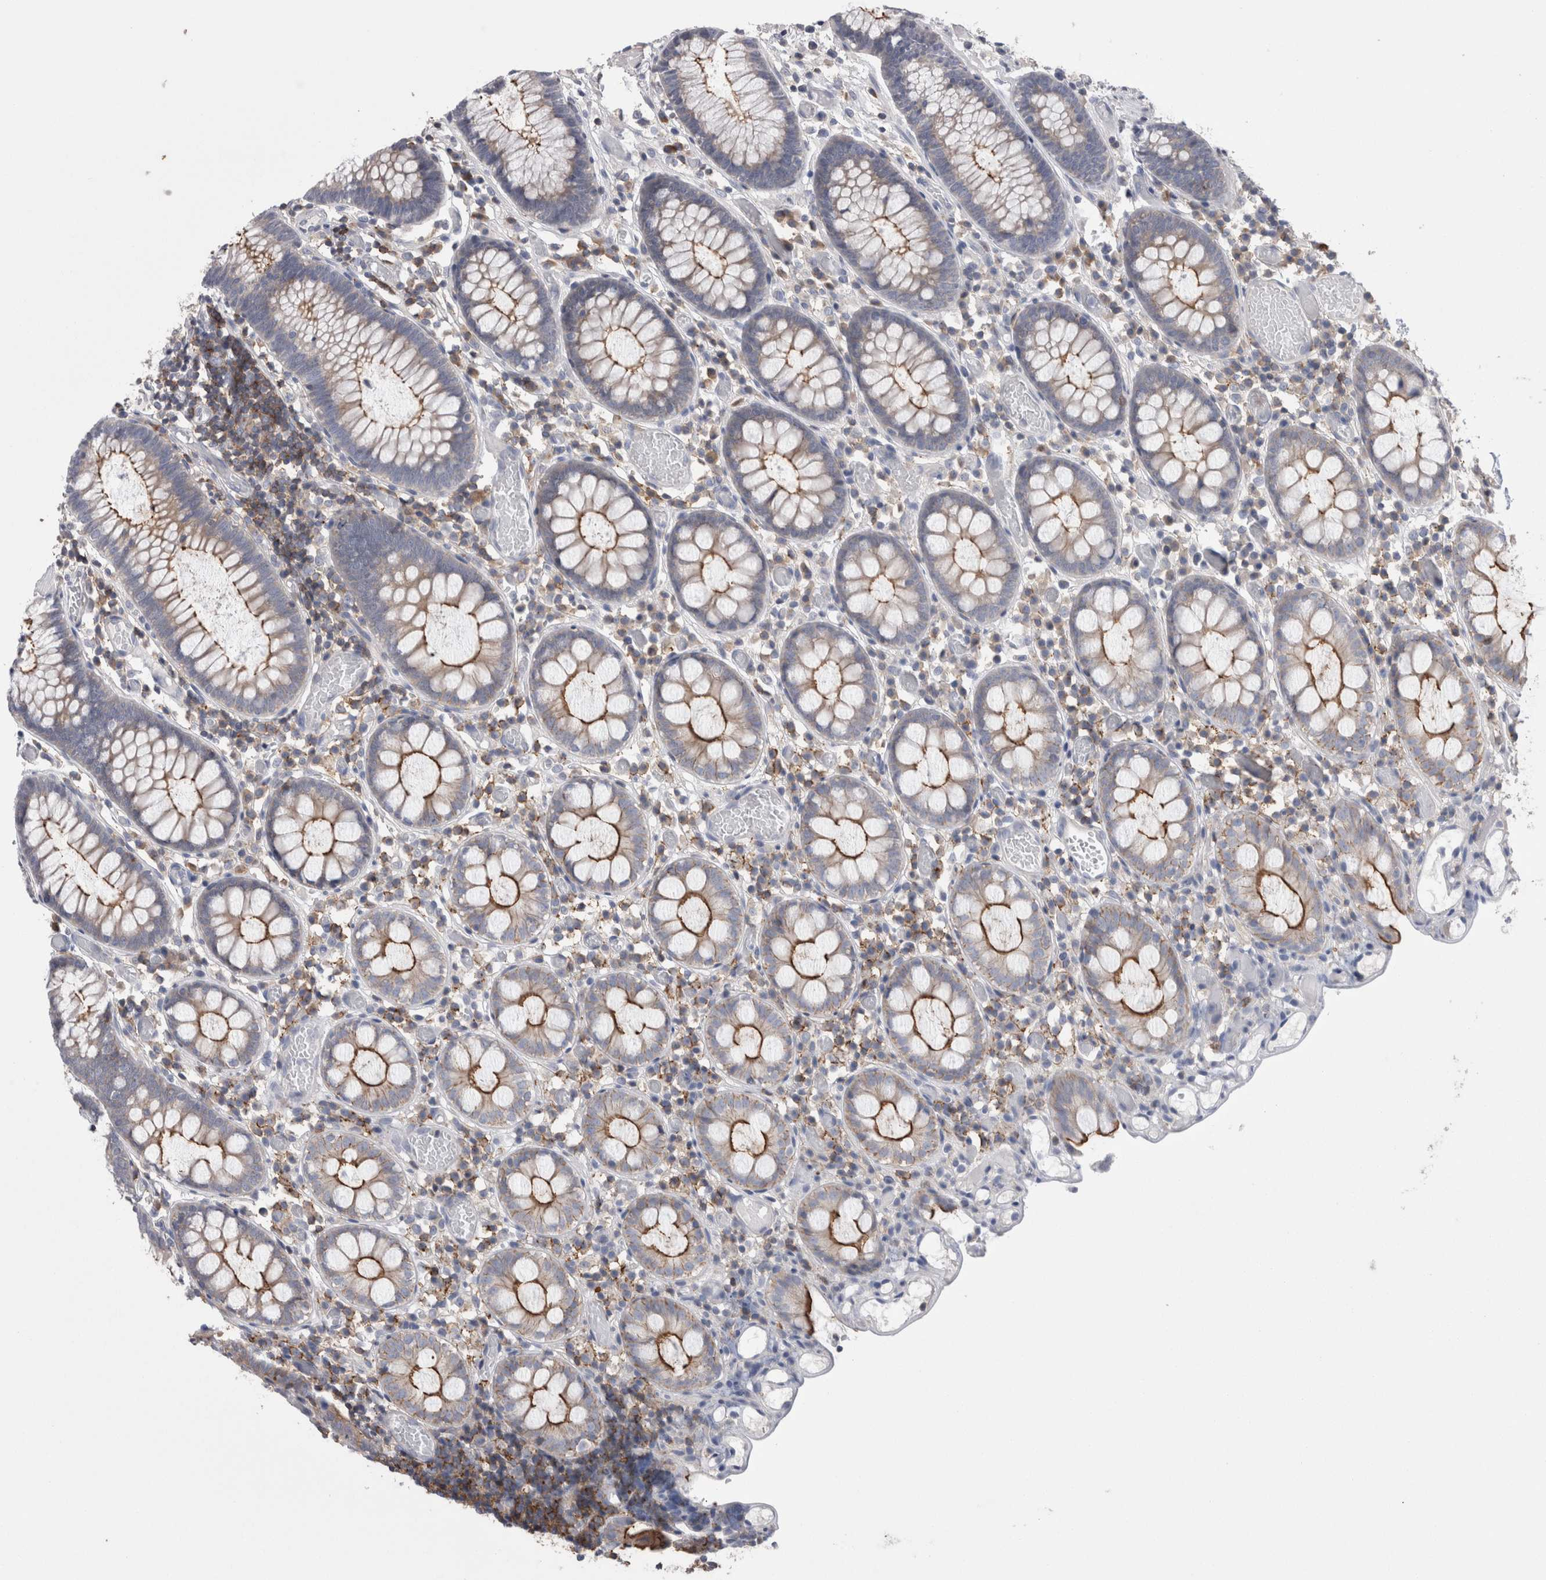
{"staining": {"intensity": "negative", "quantity": "none", "location": "none"}, "tissue": "colon", "cell_type": "Endothelial cells", "image_type": "normal", "snomed": [{"axis": "morphology", "description": "Normal tissue, NOS"}, {"axis": "topography", "description": "Colon"}], "caption": "Colon stained for a protein using IHC reveals no positivity endothelial cells.", "gene": "DCTN6", "patient": {"sex": "male", "age": 14}}